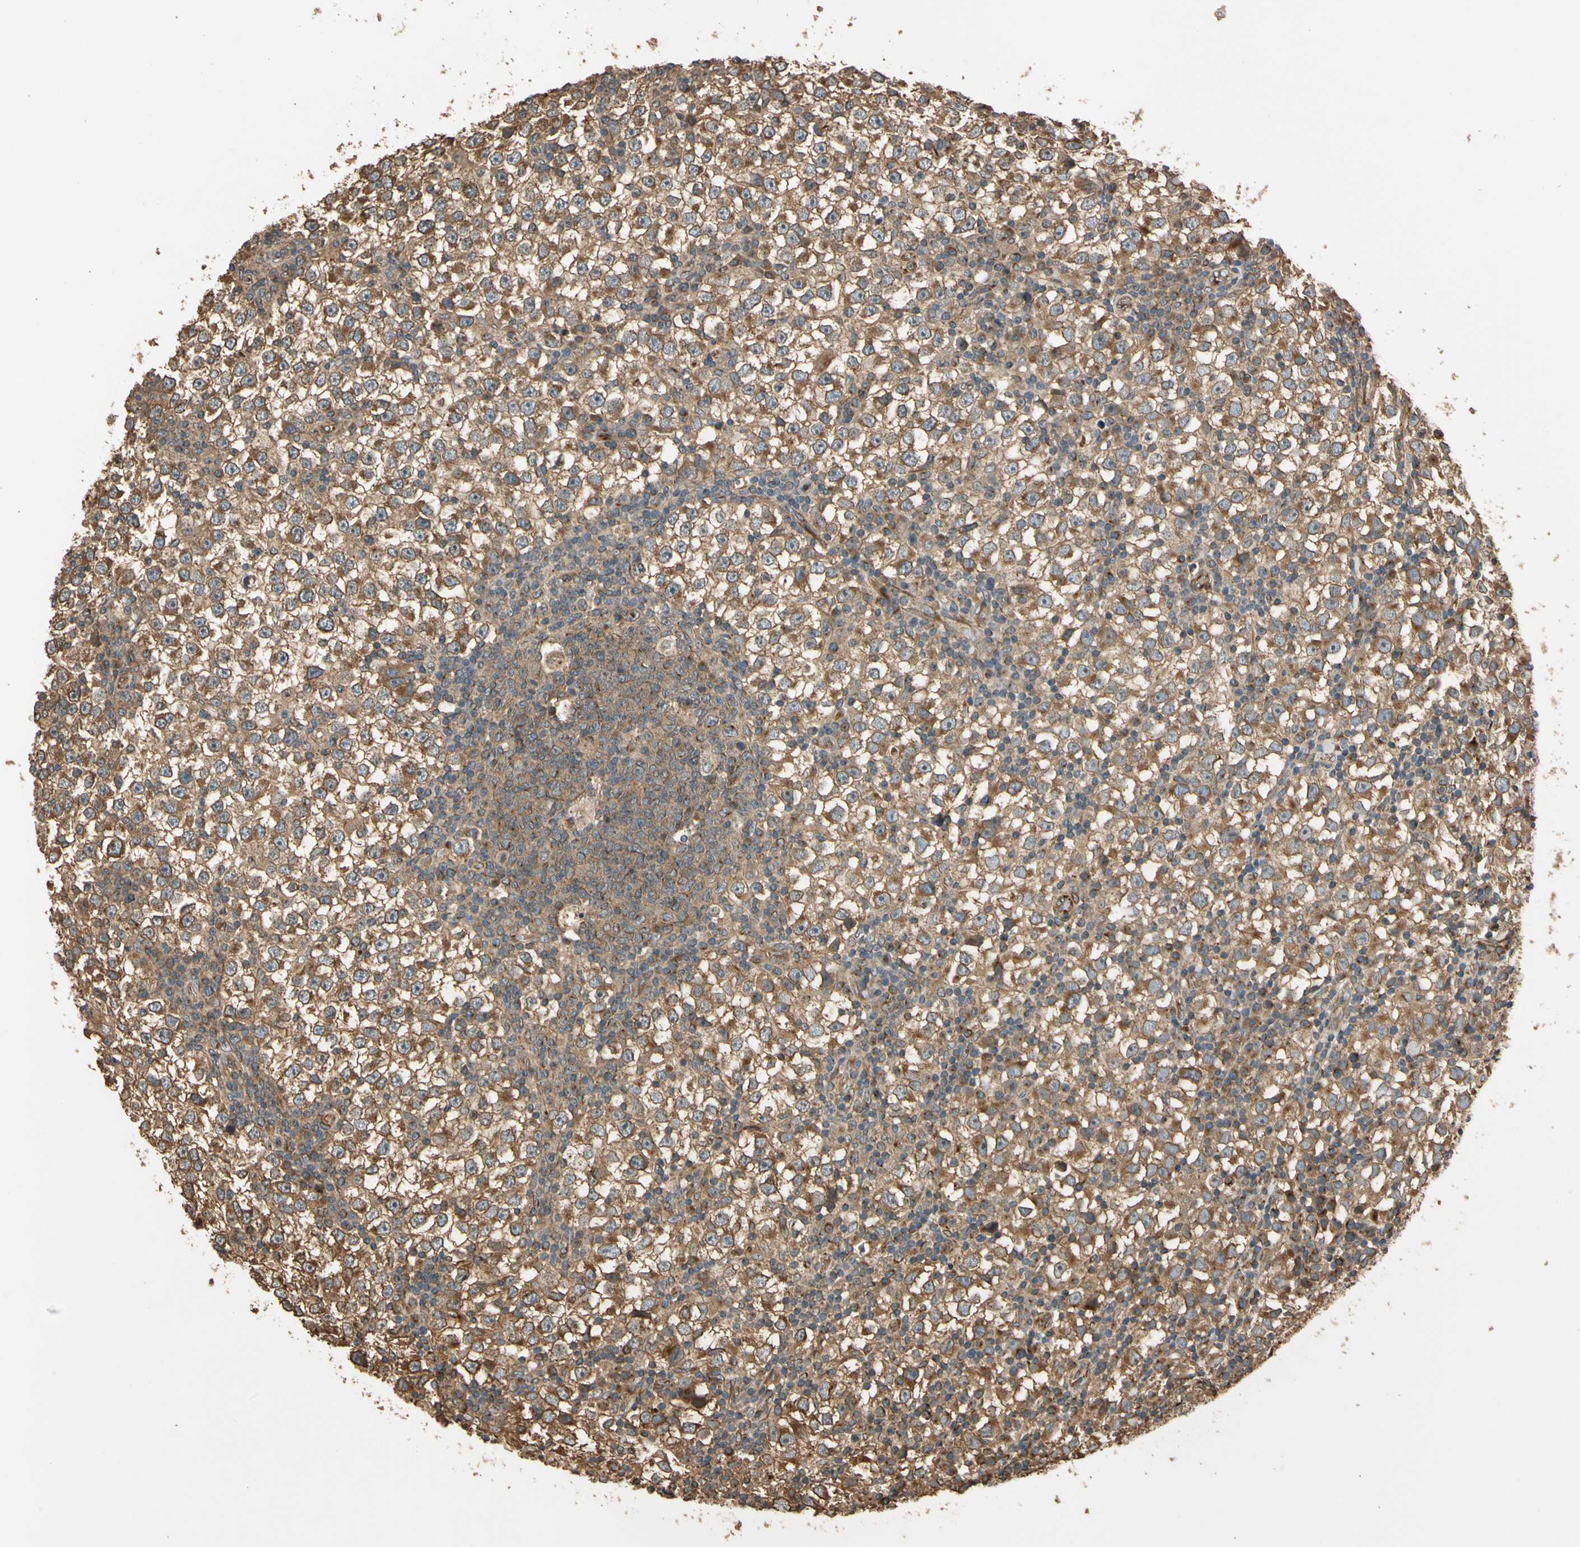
{"staining": {"intensity": "moderate", "quantity": ">75%", "location": "cytoplasmic/membranous"}, "tissue": "testis cancer", "cell_type": "Tumor cells", "image_type": "cancer", "snomed": [{"axis": "morphology", "description": "Seminoma, NOS"}, {"axis": "topography", "description": "Testis"}], "caption": "Testis cancer (seminoma) stained for a protein reveals moderate cytoplasmic/membranous positivity in tumor cells. Ihc stains the protein in brown and the nuclei are stained blue.", "gene": "MGRN1", "patient": {"sex": "male", "age": 65}}